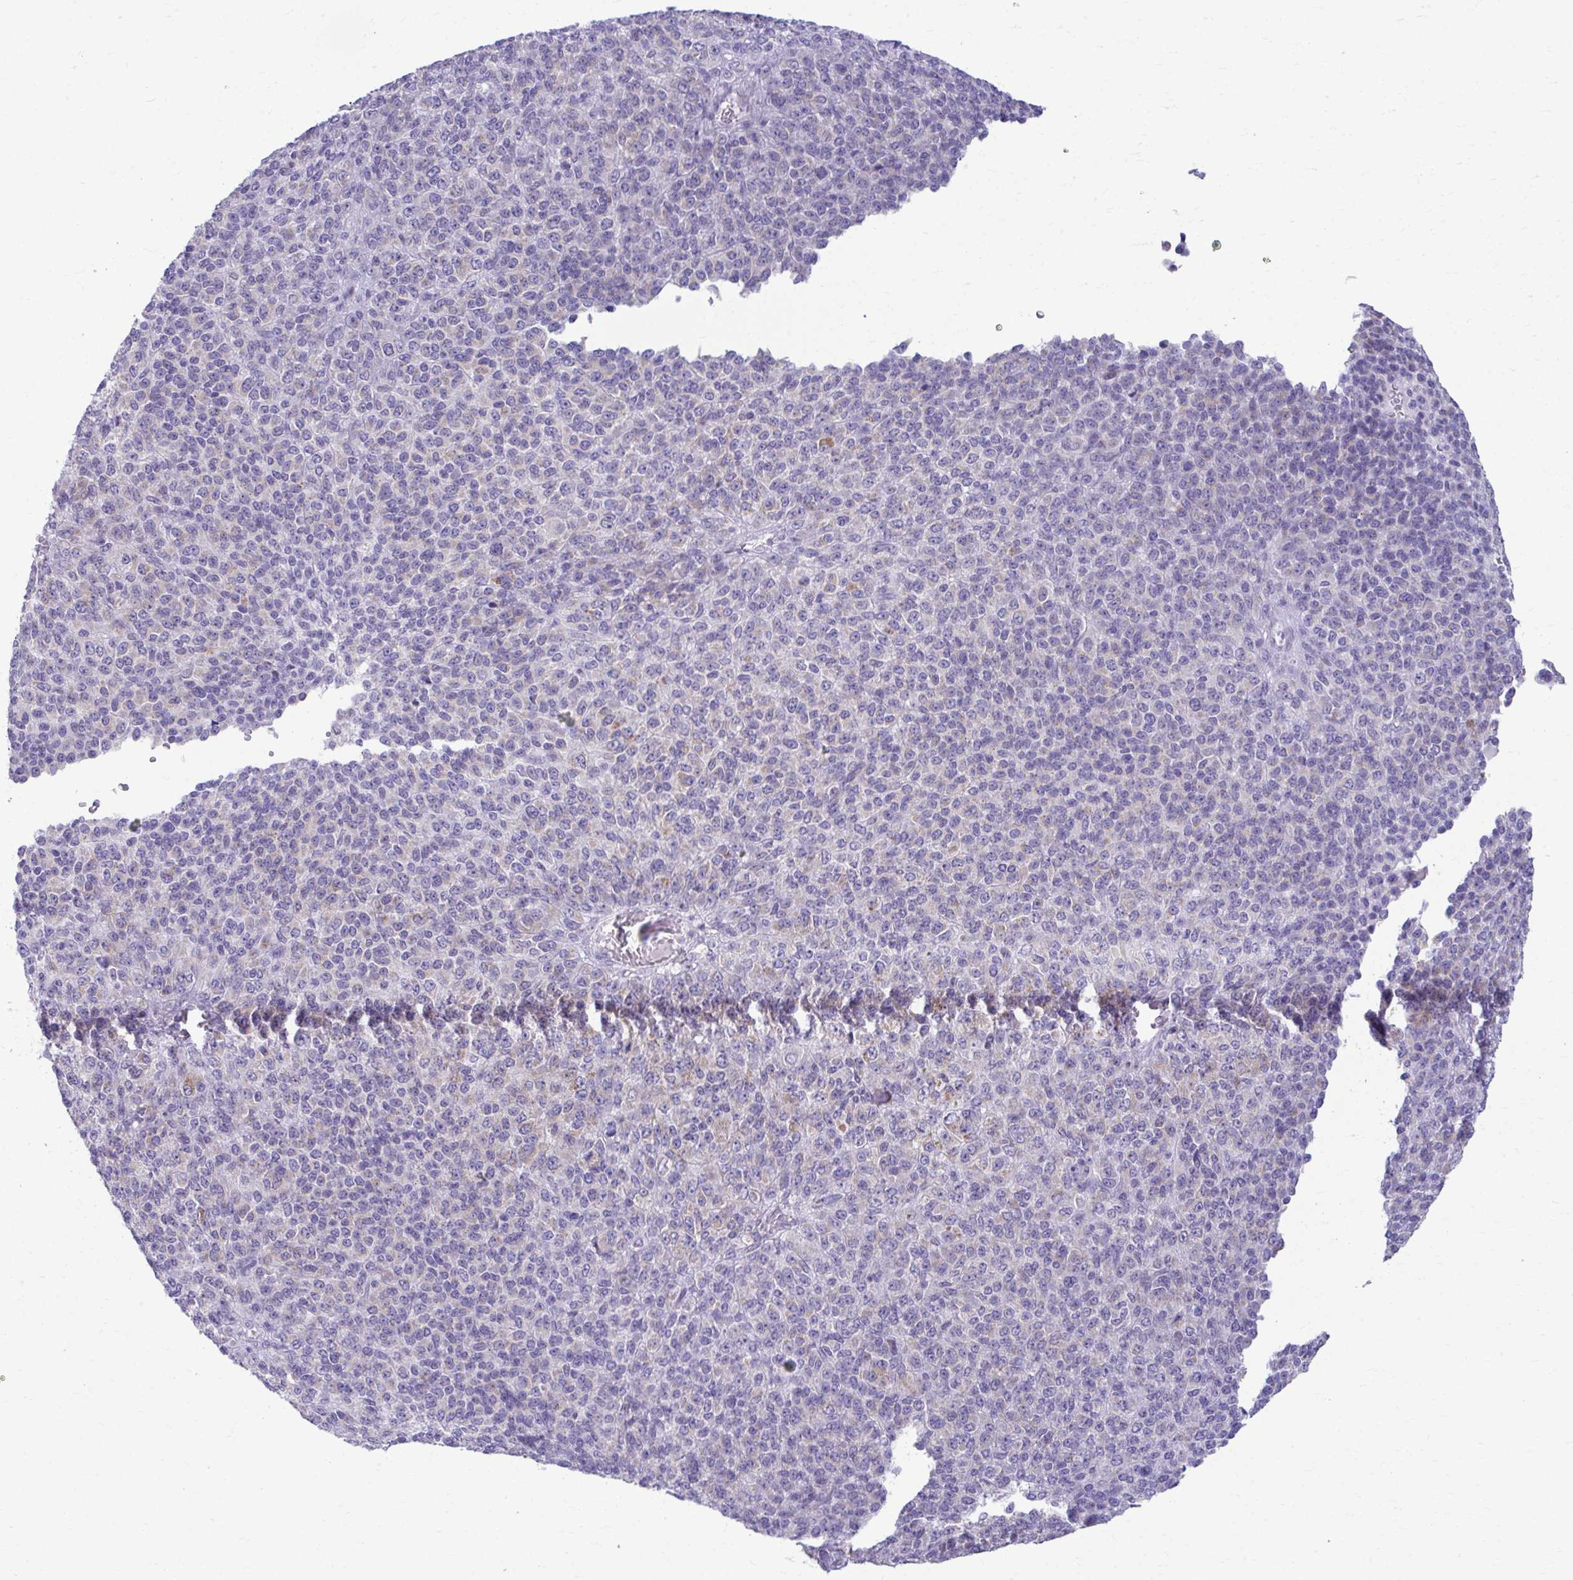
{"staining": {"intensity": "negative", "quantity": "none", "location": "none"}, "tissue": "melanoma", "cell_type": "Tumor cells", "image_type": "cancer", "snomed": [{"axis": "morphology", "description": "Malignant melanoma, Metastatic site"}, {"axis": "topography", "description": "Brain"}], "caption": "This is an IHC photomicrograph of melanoma. There is no positivity in tumor cells.", "gene": "OR7A5", "patient": {"sex": "female", "age": 56}}